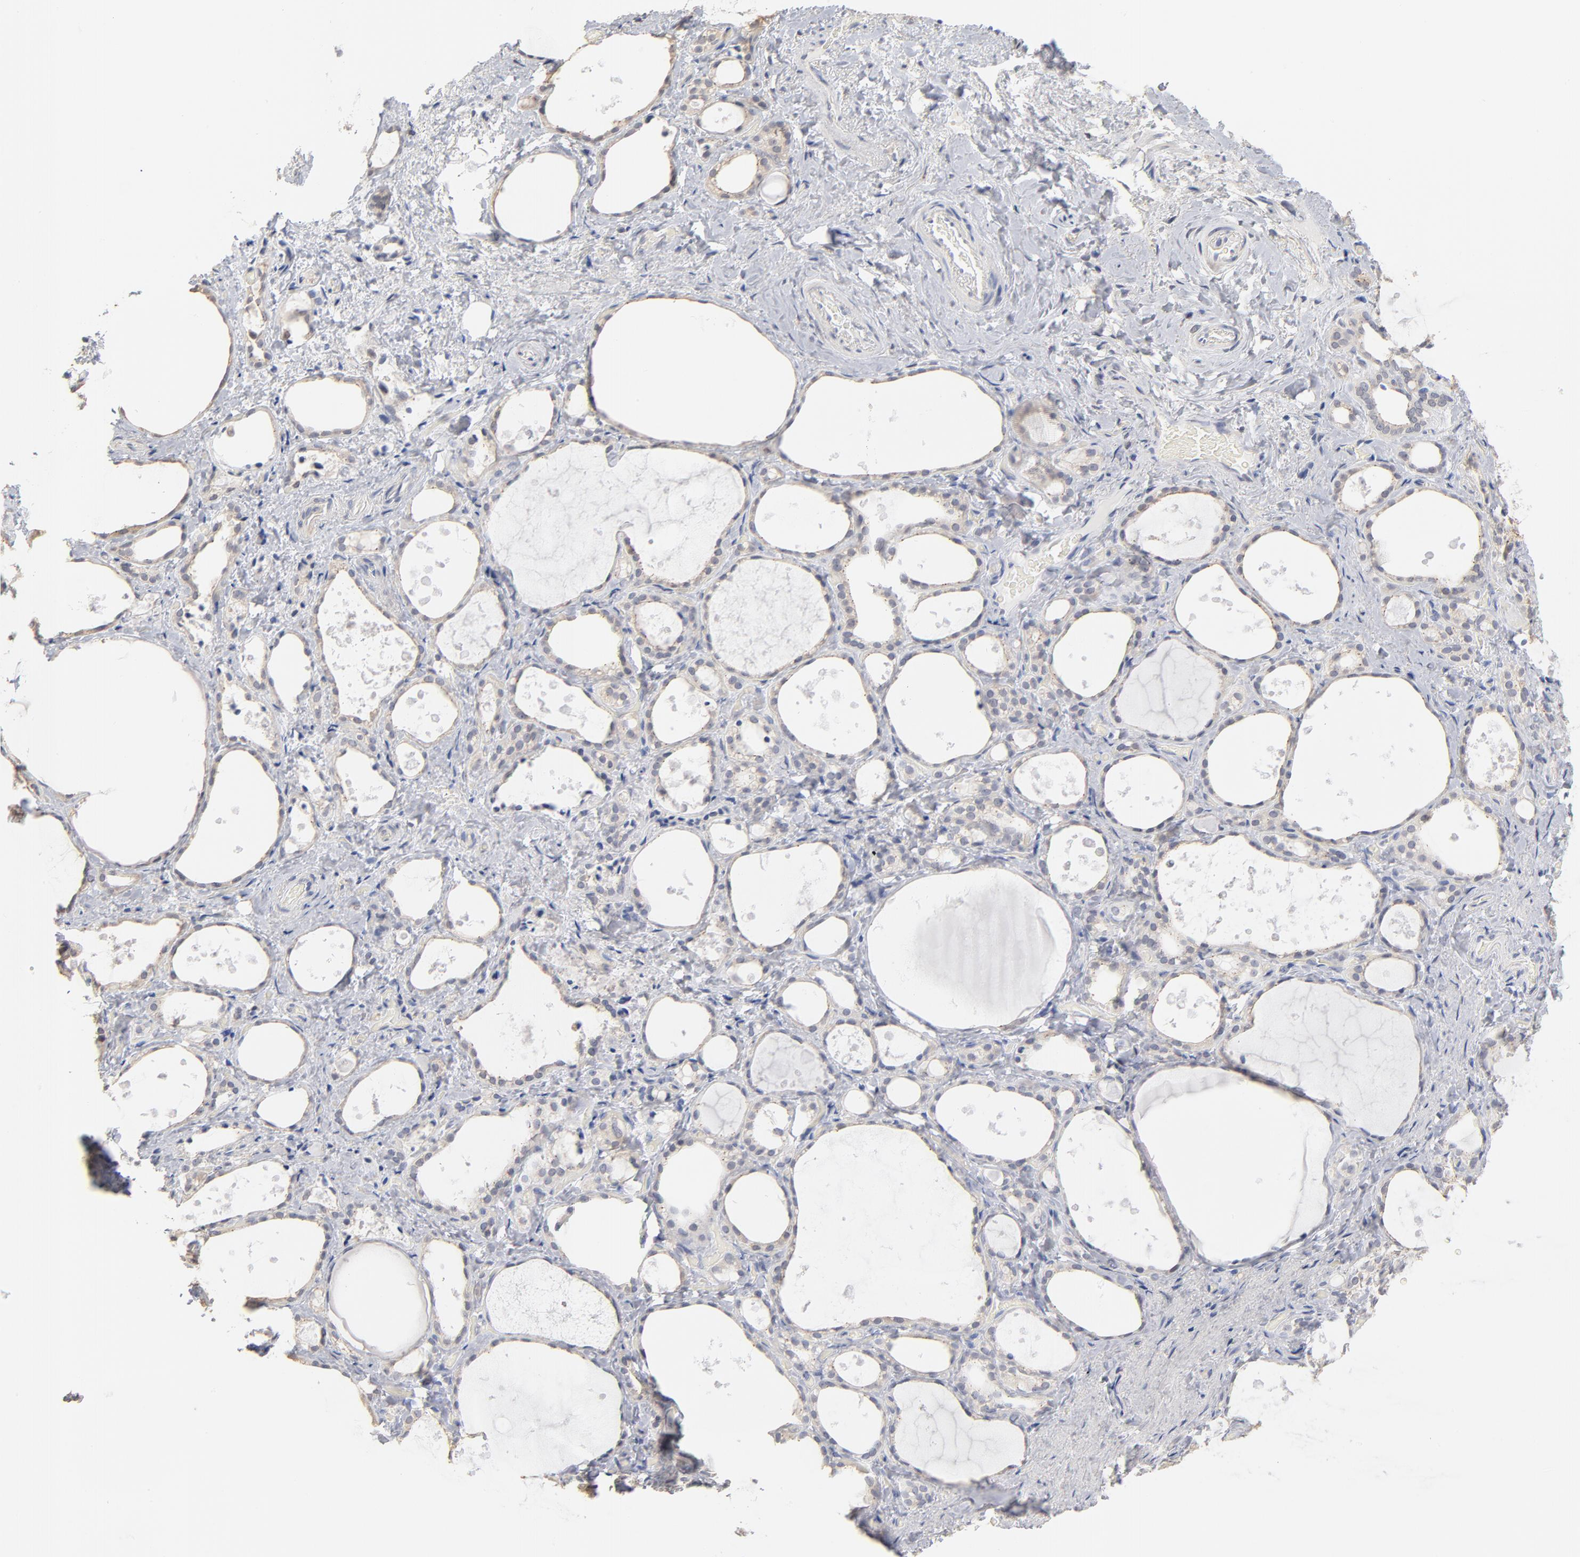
{"staining": {"intensity": "weak", "quantity": "25%-75%", "location": "cytoplasmic/membranous"}, "tissue": "thyroid gland", "cell_type": "Glandular cells", "image_type": "normal", "snomed": [{"axis": "morphology", "description": "Normal tissue, NOS"}, {"axis": "topography", "description": "Thyroid gland"}], "caption": "Immunohistochemistry staining of unremarkable thyroid gland, which displays low levels of weak cytoplasmic/membranous positivity in approximately 25%-75% of glandular cells indicating weak cytoplasmic/membranous protein staining. The staining was performed using DAB (3,3'-diaminobenzidine) (brown) for protein detection and nuclei were counterstained in hematoxylin (blue).", "gene": "DNAL4", "patient": {"sex": "female", "age": 75}}